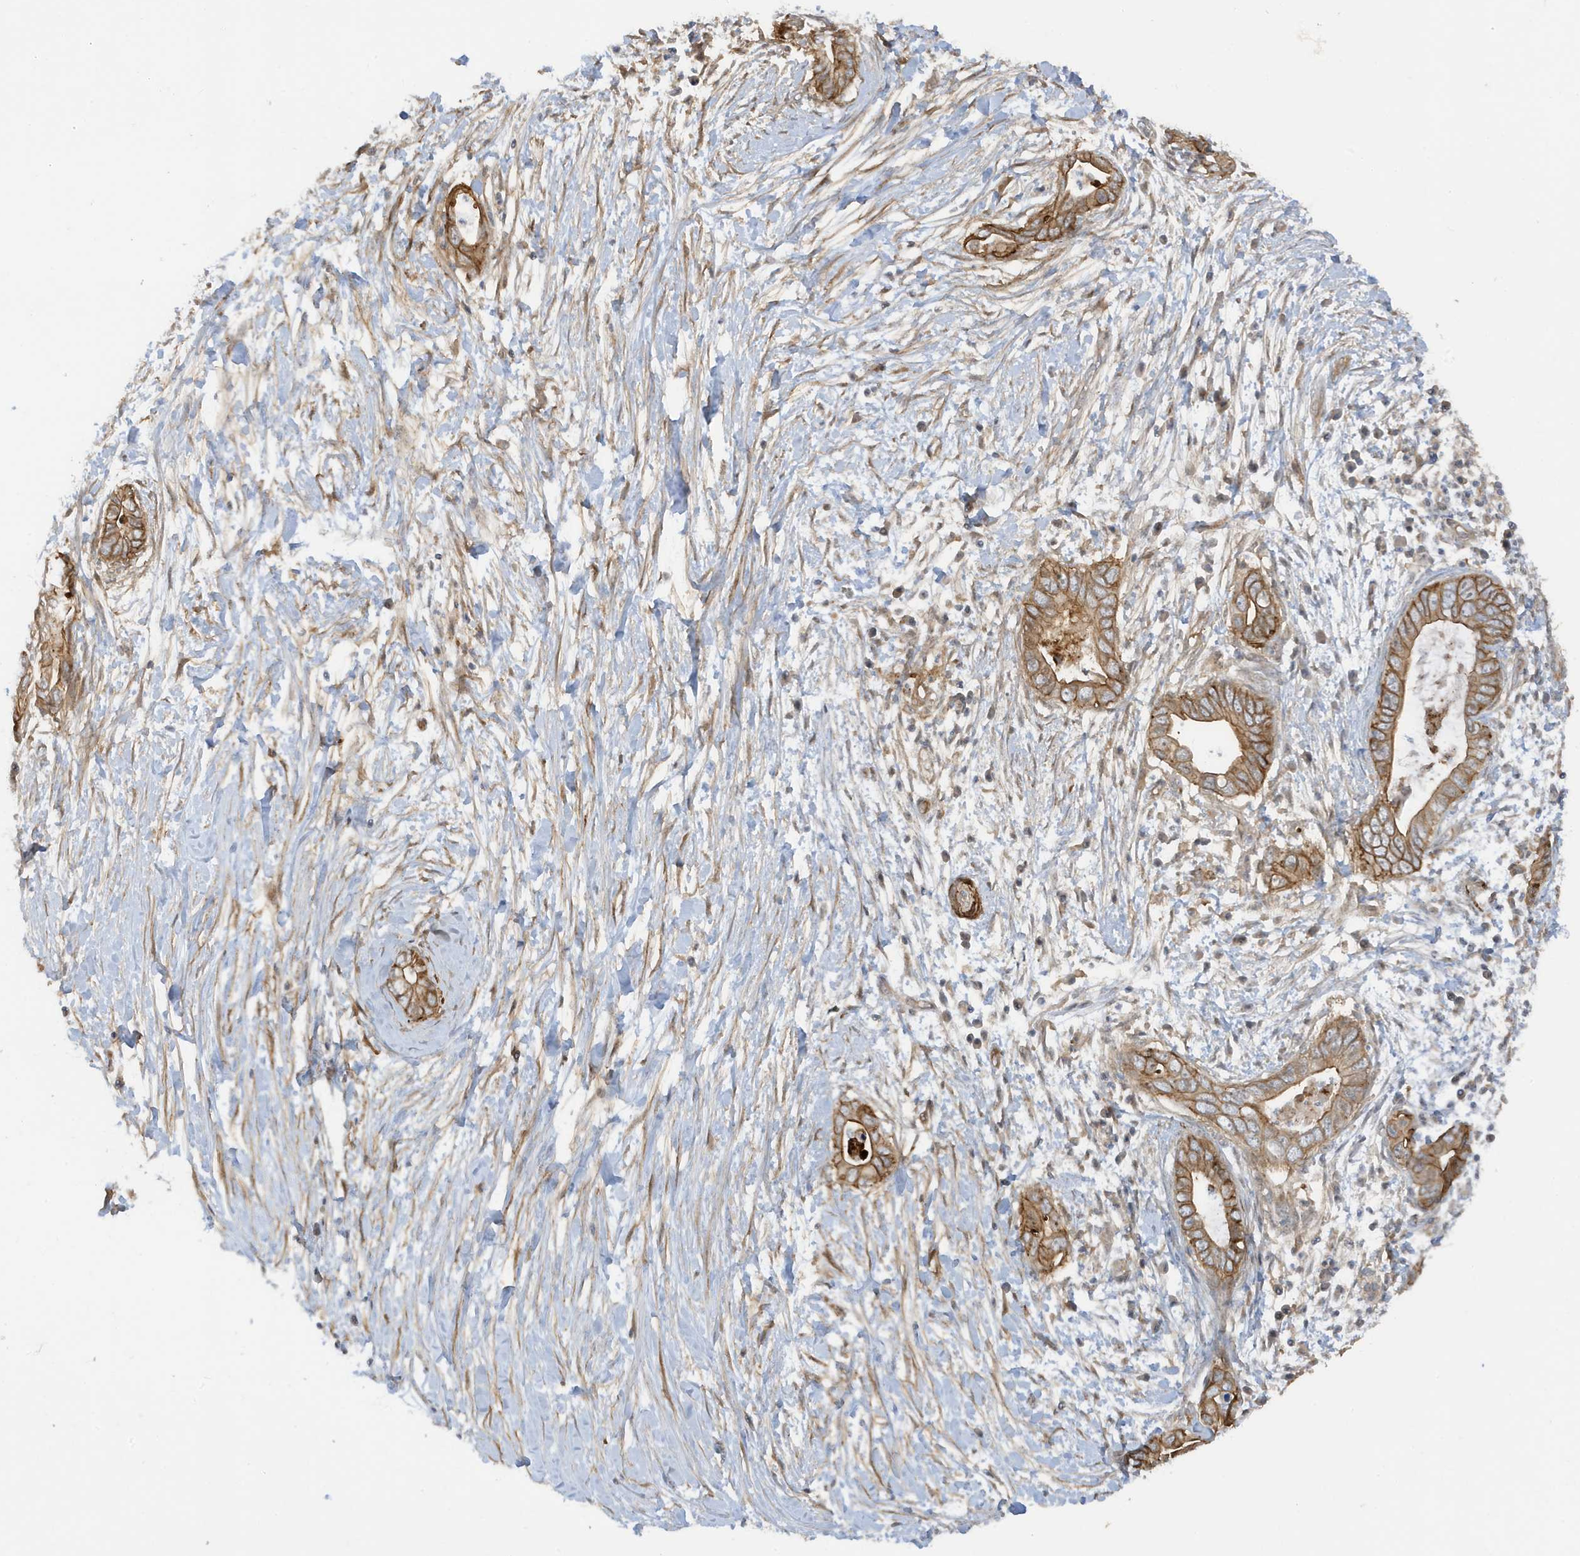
{"staining": {"intensity": "moderate", "quantity": ">75%", "location": "cytoplasmic/membranous"}, "tissue": "pancreatic cancer", "cell_type": "Tumor cells", "image_type": "cancer", "snomed": [{"axis": "morphology", "description": "Adenocarcinoma, NOS"}, {"axis": "topography", "description": "Pancreas"}], "caption": "The image demonstrates a brown stain indicating the presence of a protein in the cytoplasmic/membranous of tumor cells in adenocarcinoma (pancreatic).", "gene": "CDC42EP3", "patient": {"sex": "male", "age": 75}}